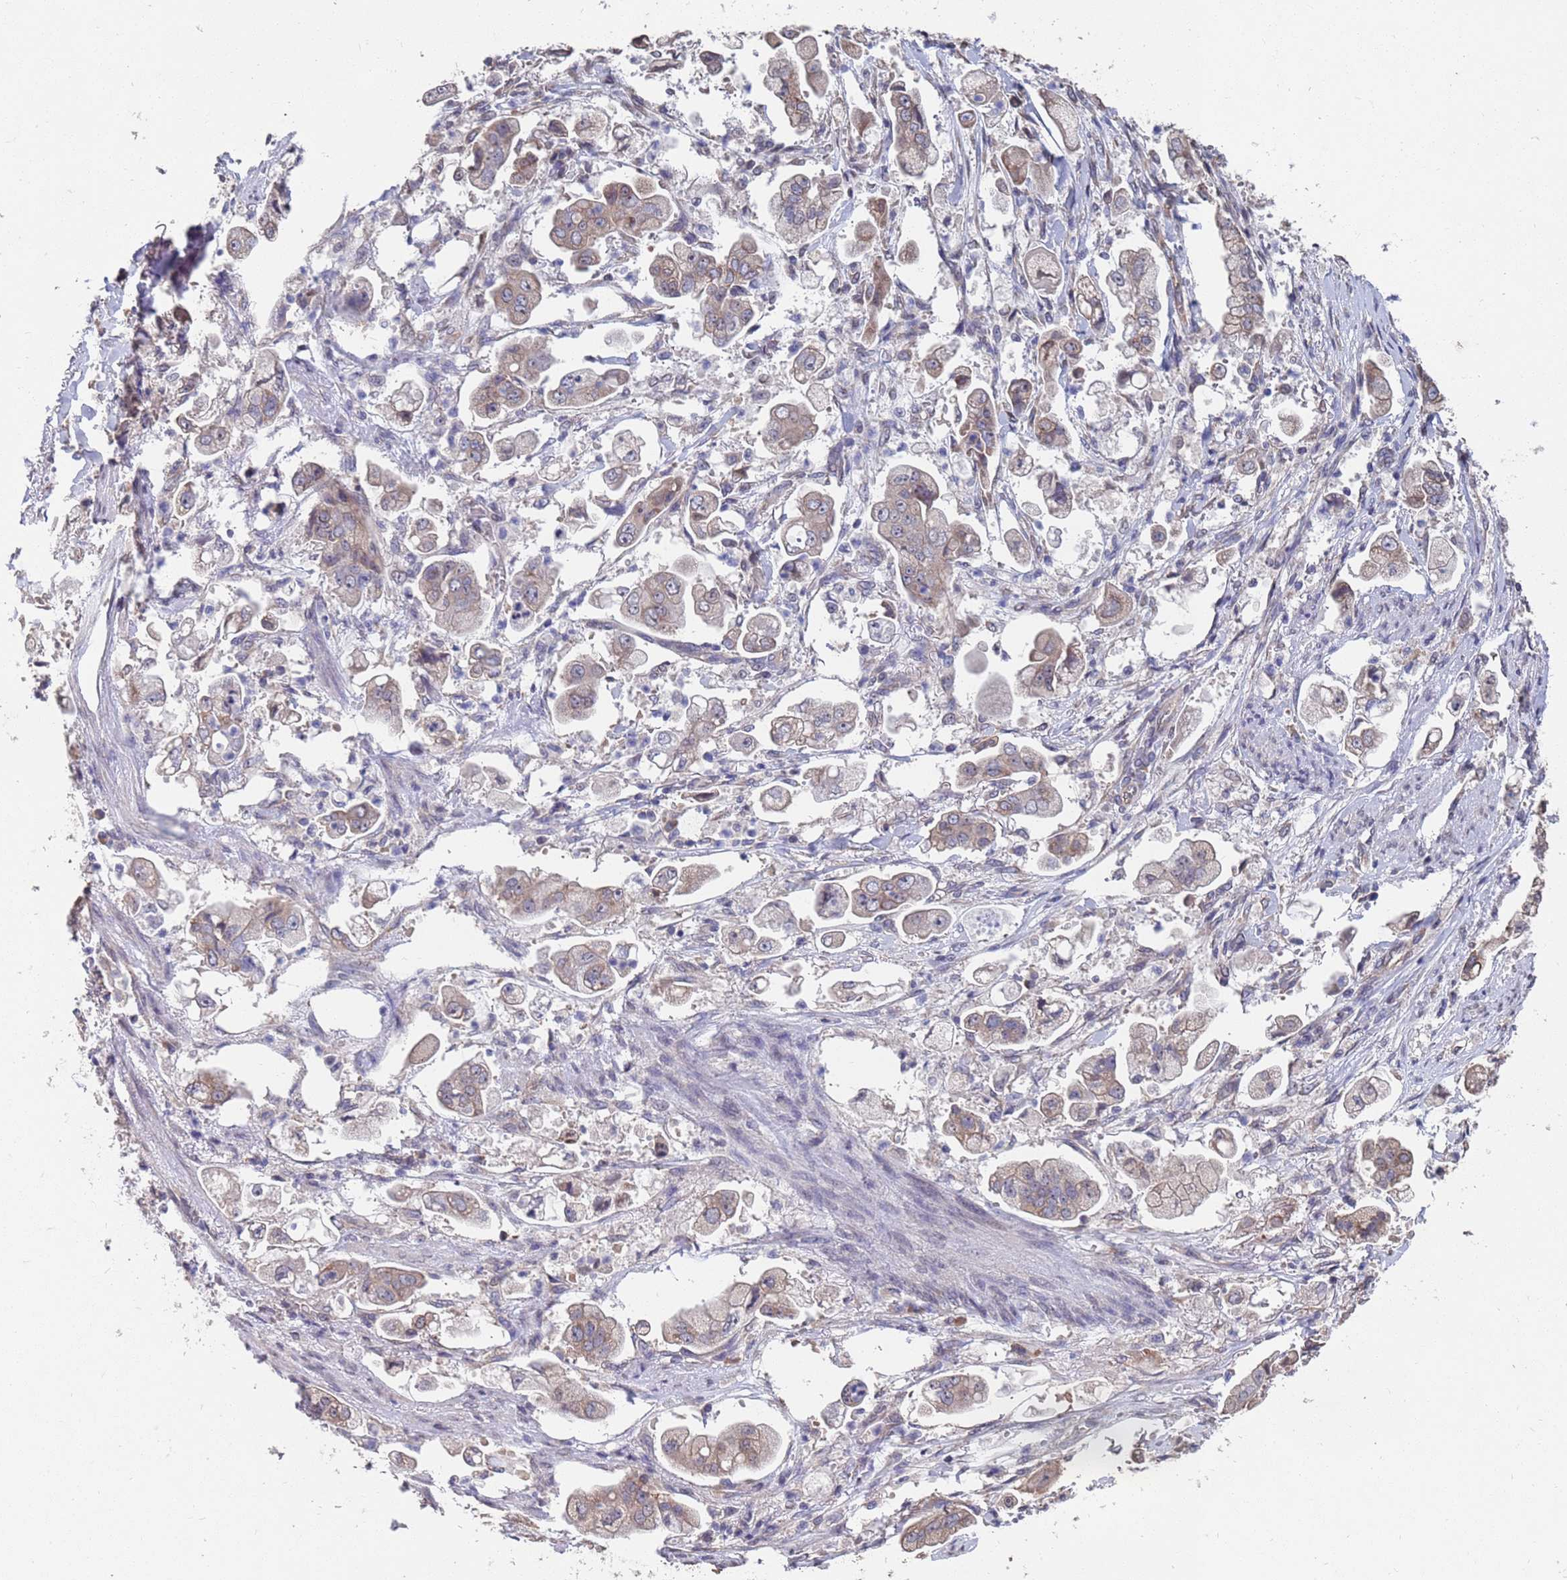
{"staining": {"intensity": "weak", "quantity": ">75%", "location": "cytoplasmic/membranous"}, "tissue": "stomach cancer", "cell_type": "Tumor cells", "image_type": "cancer", "snomed": [{"axis": "morphology", "description": "Adenocarcinoma, NOS"}, {"axis": "topography", "description": "Stomach"}], "caption": "DAB immunohistochemical staining of stomach cancer (adenocarcinoma) exhibits weak cytoplasmic/membranous protein staining in about >75% of tumor cells. The staining was performed using DAB to visualize the protein expression in brown, while the nuclei were stained in blue with hematoxylin (Magnification: 20x).", "gene": "CFAP119", "patient": {"sex": "male", "age": 62}}